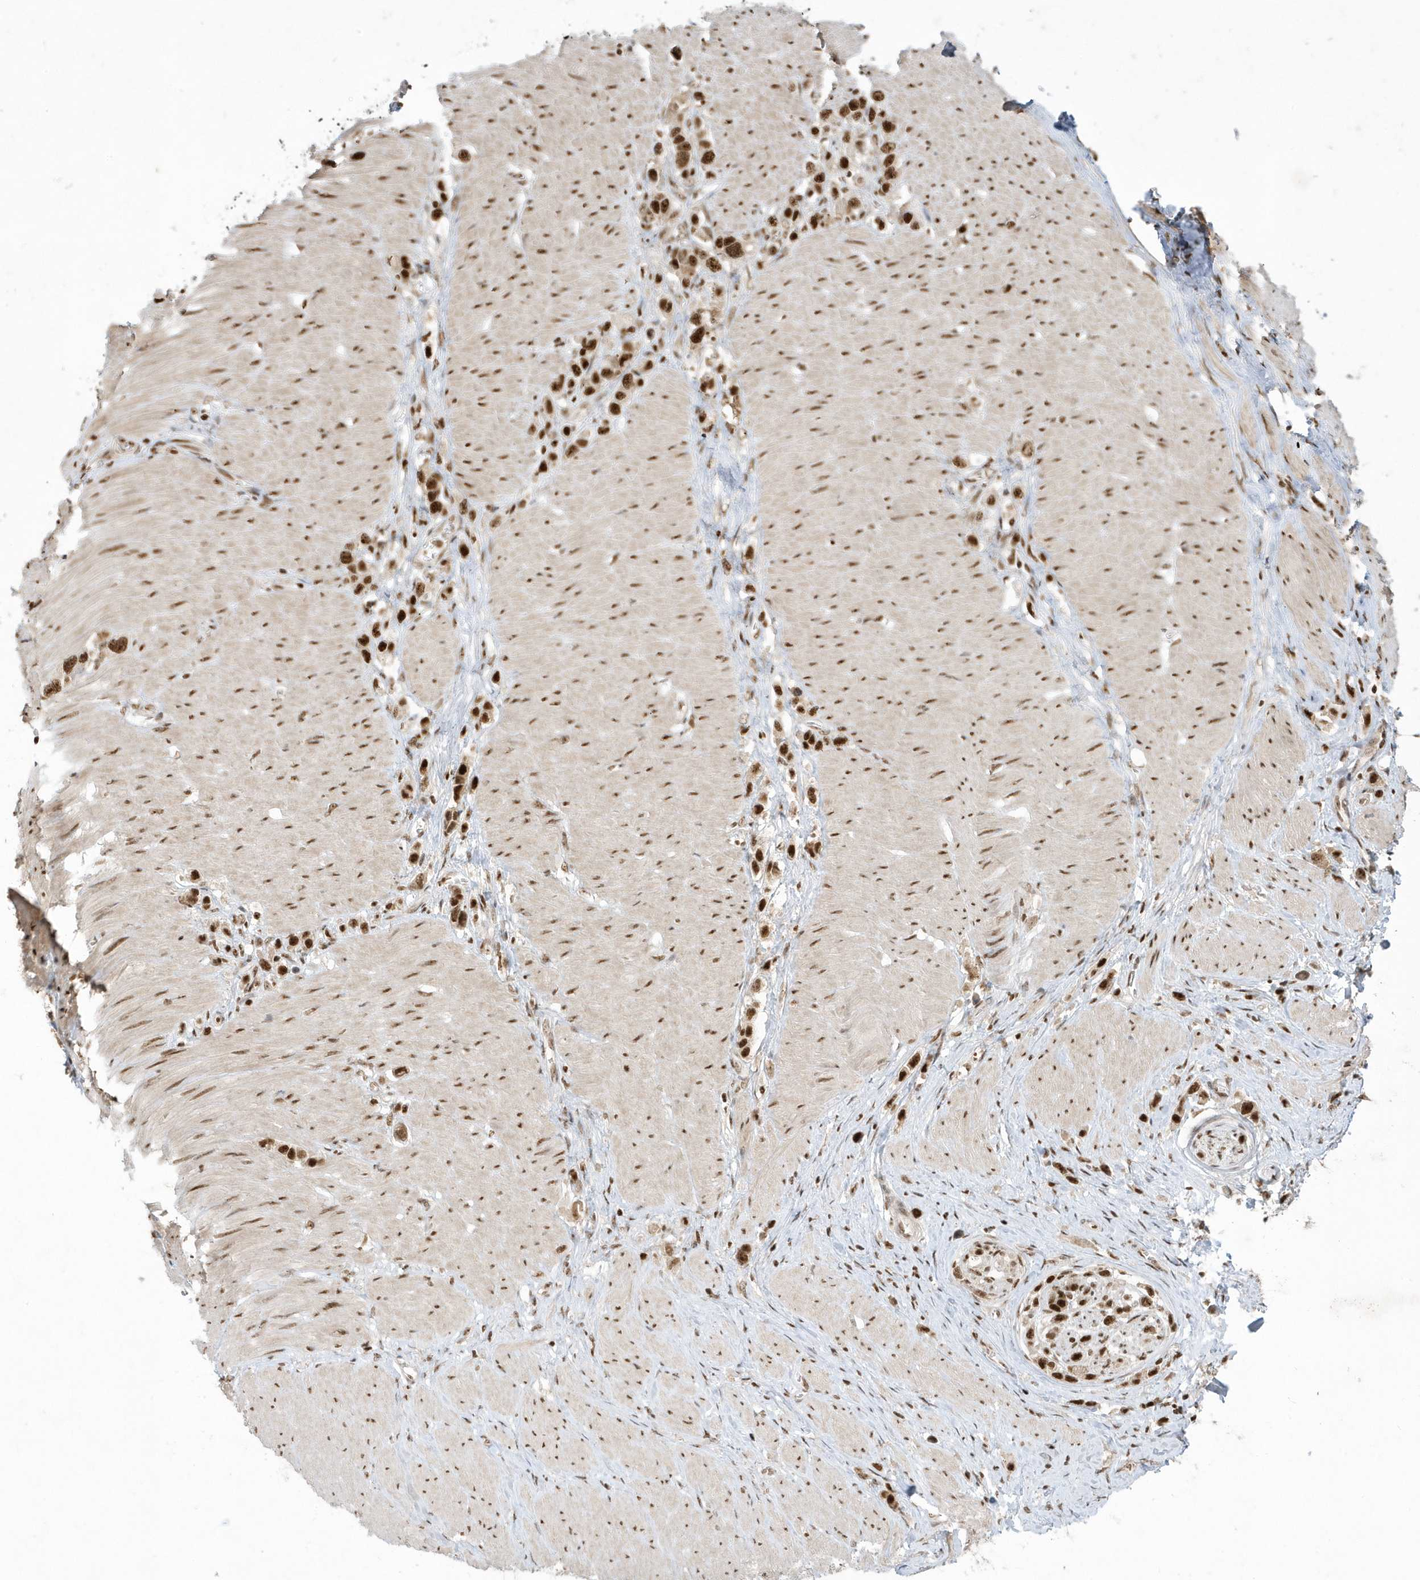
{"staining": {"intensity": "strong", "quantity": ">75%", "location": "nuclear"}, "tissue": "stomach cancer", "cell_type": "Tumor cells", "image_type": "cancer", "snomed": [{"axis": "morphology", "description": "Normal tissue, NOS"}, {"axis": "morphology", "description": "Adenocarcinoma, NOS"}, {"axis": "topography", "description": "Stomach, upper"}, {"axis": "topography", "description": "Stomach"}], "caption": "A high amount of strong nuclear staining is identified in approximately >75% of tumor cells in stomach cancer (adenocarcinoma) tissue. The staining was performed using DAB, with brown indicating positive protein expression. Nuclei are stained blue with hematoxylin.", "gene": "PPIL2", "patient": {"sex": "female", "age": 65}}